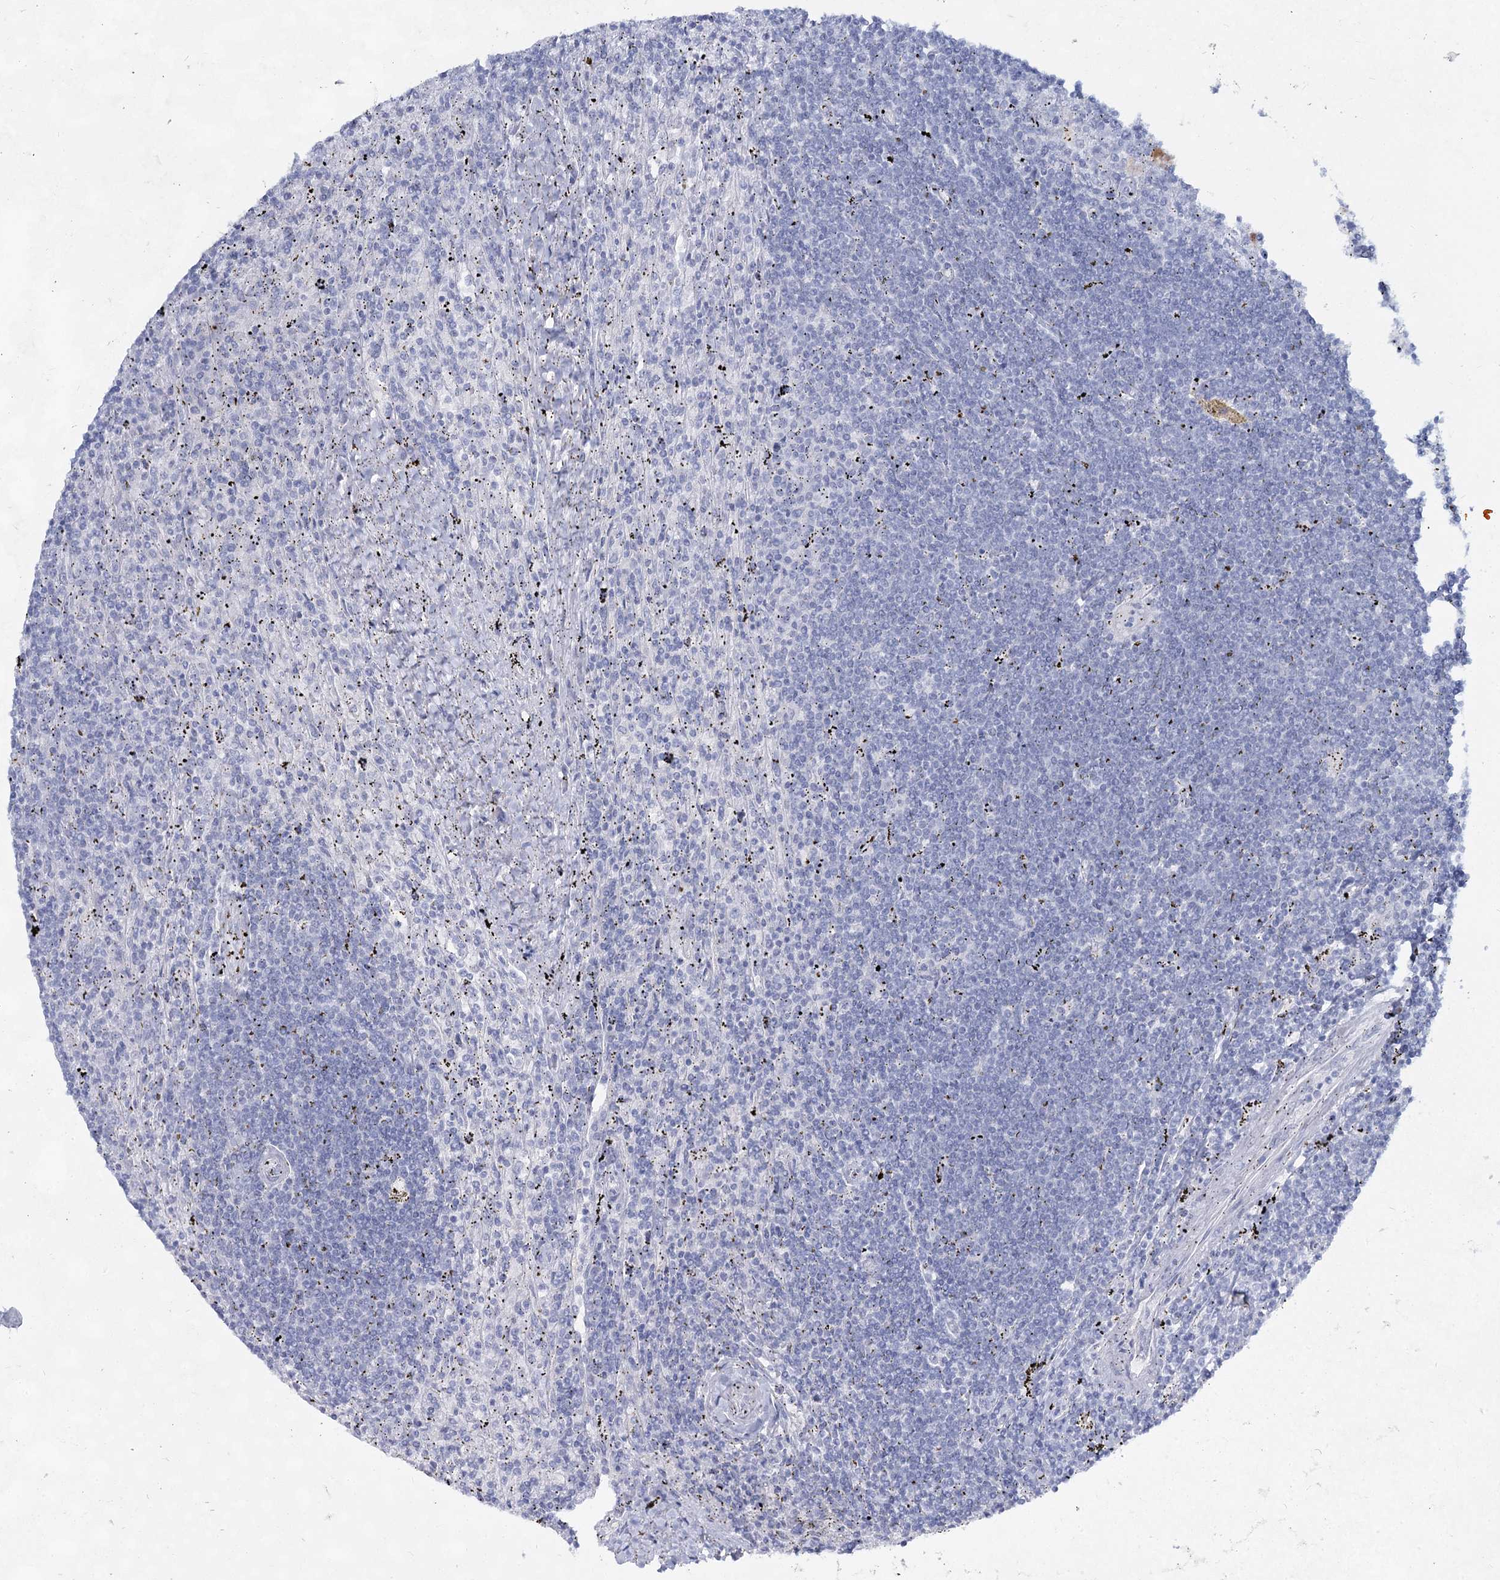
{"staining": {"intensity": "negative", "quantity": "none", "location": "none"}, "tissue": "lymphoma", "cell_type": "Tumor cells", "image_type": "cancer", "snomed": [{"axis": "morphology", "description": "Malignant lymphoma, non-Hodgkin's type, Low grade"}, {"axis": "topography", "description": "Spleen"}], "caption": "Immunohistochemical staining of human lymphoma demonstrates no significant positivity in tumor cells.", "gene": "SLC17A2", "patient": {"sex": "male", "age": 76}}